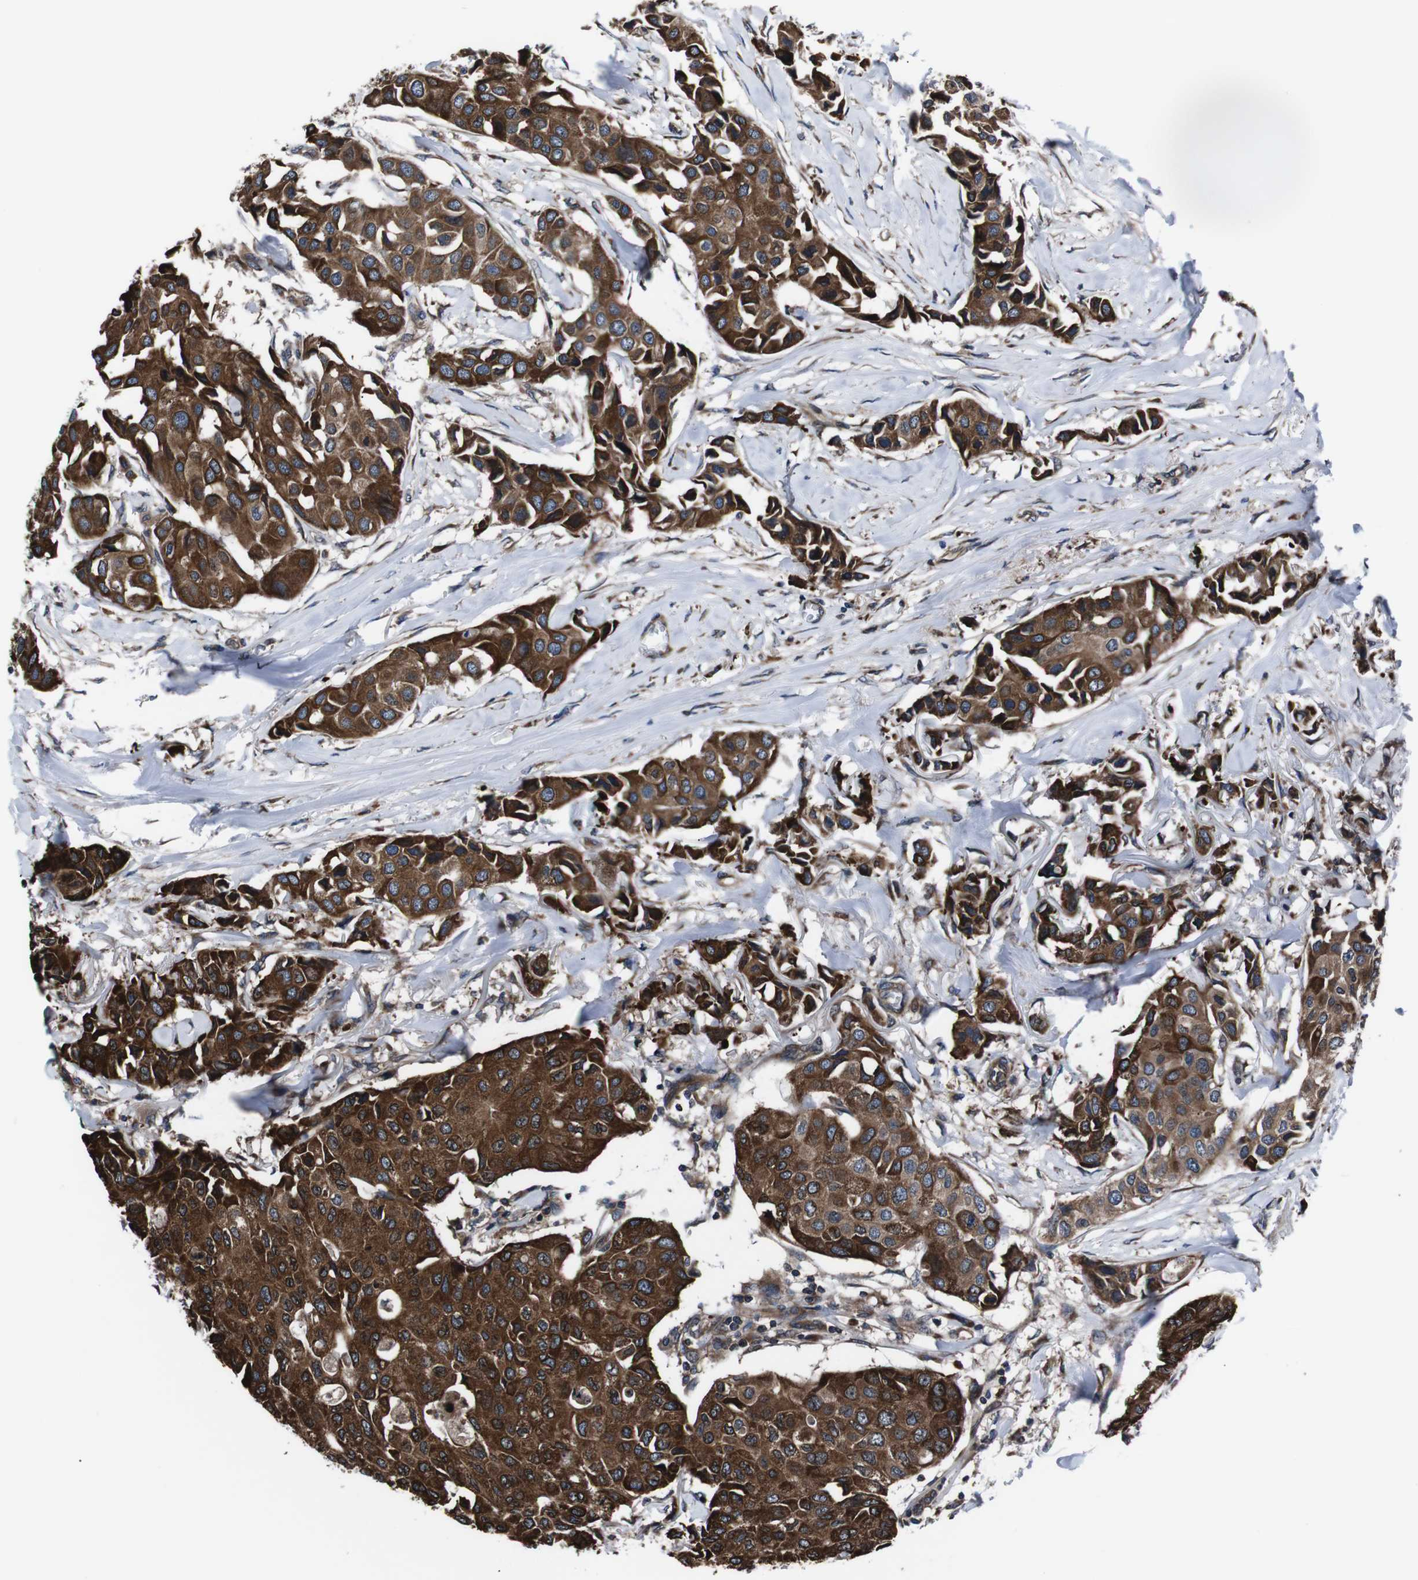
{"staining": {"intensity": "strong", "quantity": ">75%", "location": "cytoplasmic/membranous"}, "tissue": "breast cancer", "cell_type": "Tumor cells", "image_type": "cancer", "snomed": [{"axis": "morphology", "description": "Duct carcinoma"}, {"axis": "topography", "description": "Breast"}], "caption": "The immunohistochemical stain labels strong cytoplasmic/membranous positivity in tumor cells of intraductal carcinoma (breast) tissue.", "gene": "EIF4A2", "patient": {"sex": "female", "age": 80}}